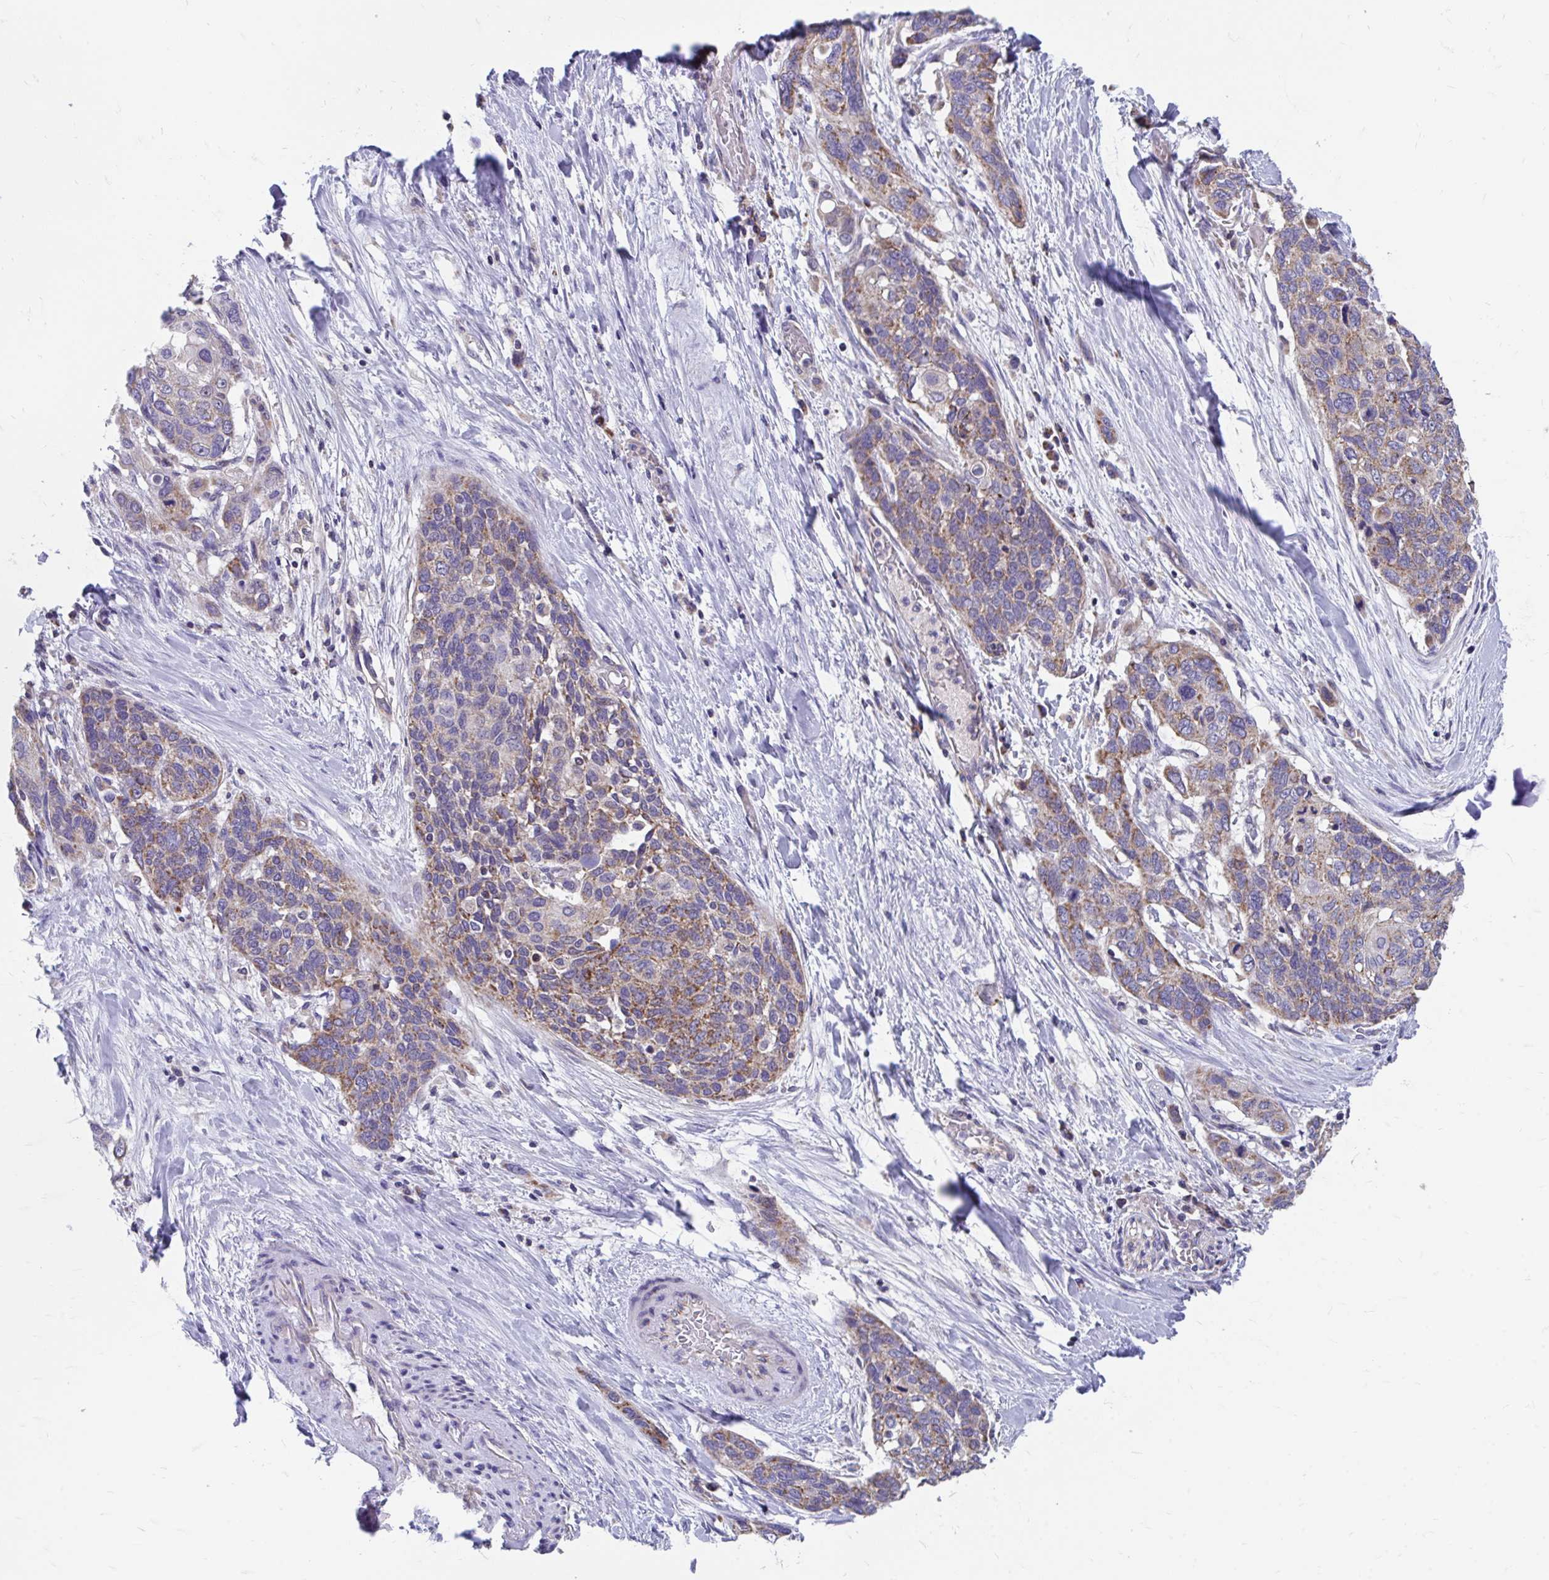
{"staining": {"intensity": "moderate", "quantity": ">75%", "location": "cytoplasmic/membranous"}, "tissue": "lung cancer", "cell_type": "Tumor cells", "image_type": "cancer", "snomed": [{"axis": "morphology", "description": "Squamous cell carcinoma, NOS"}, {"axis": "morphology", "description": "Squamous cell carcinoma, metastatic, NOS"}, {"axis": "topography", "description": "Lymph node"}, {"axis": "topography", "description": "Lung"}], "caption": "The immunohistochemical stain shows moderate cytoplasmic/membranous expression in tumor cells of lung cancer tissue.", "gene": "FHIP1B", "patient": {"sex": "male", "age": 41}}